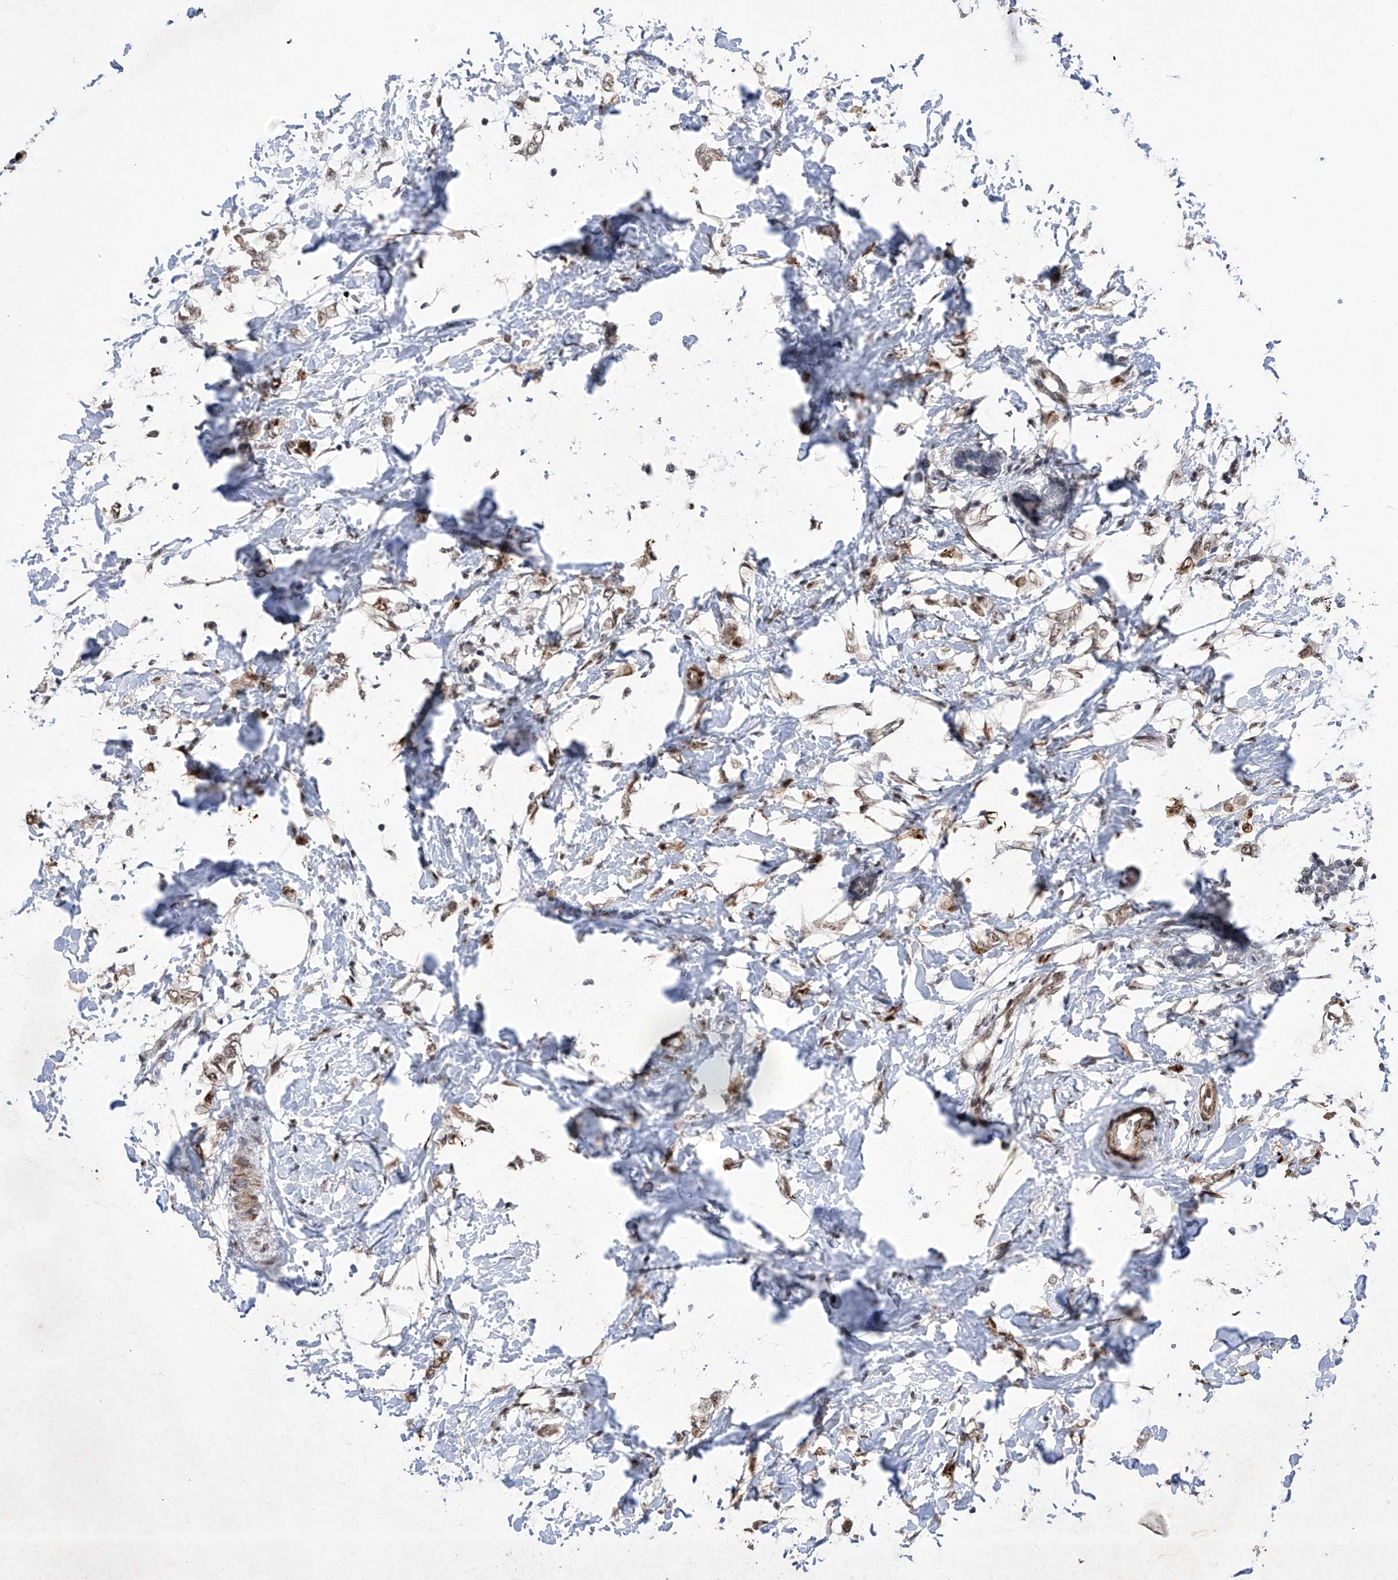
{"staining": {"intensity": "moderate", "quantity": ">75%", "location": "nuclear"}, "tissue": "breast cancer", "cell_type": "Tumor cells", "image_type": "cancer", "snomed": [{"axis": "morphology", "description": "Normal tissue, NOS"}, {"axis": "morphology", "description": "Lobular carcinoma"}, {"axis": "topography", "description": "Breast"}], "caption": "Lobular carcinoma (breast) was stained to show a protein in brown. There is medium levels of moderate nuclear positivity in about >75% of tumor cells. (DAB IHC, brown staining for protein, blue staining for nuclei).", "gene": "NFATC4", "patient": {"sex": "female", "age": 47}}